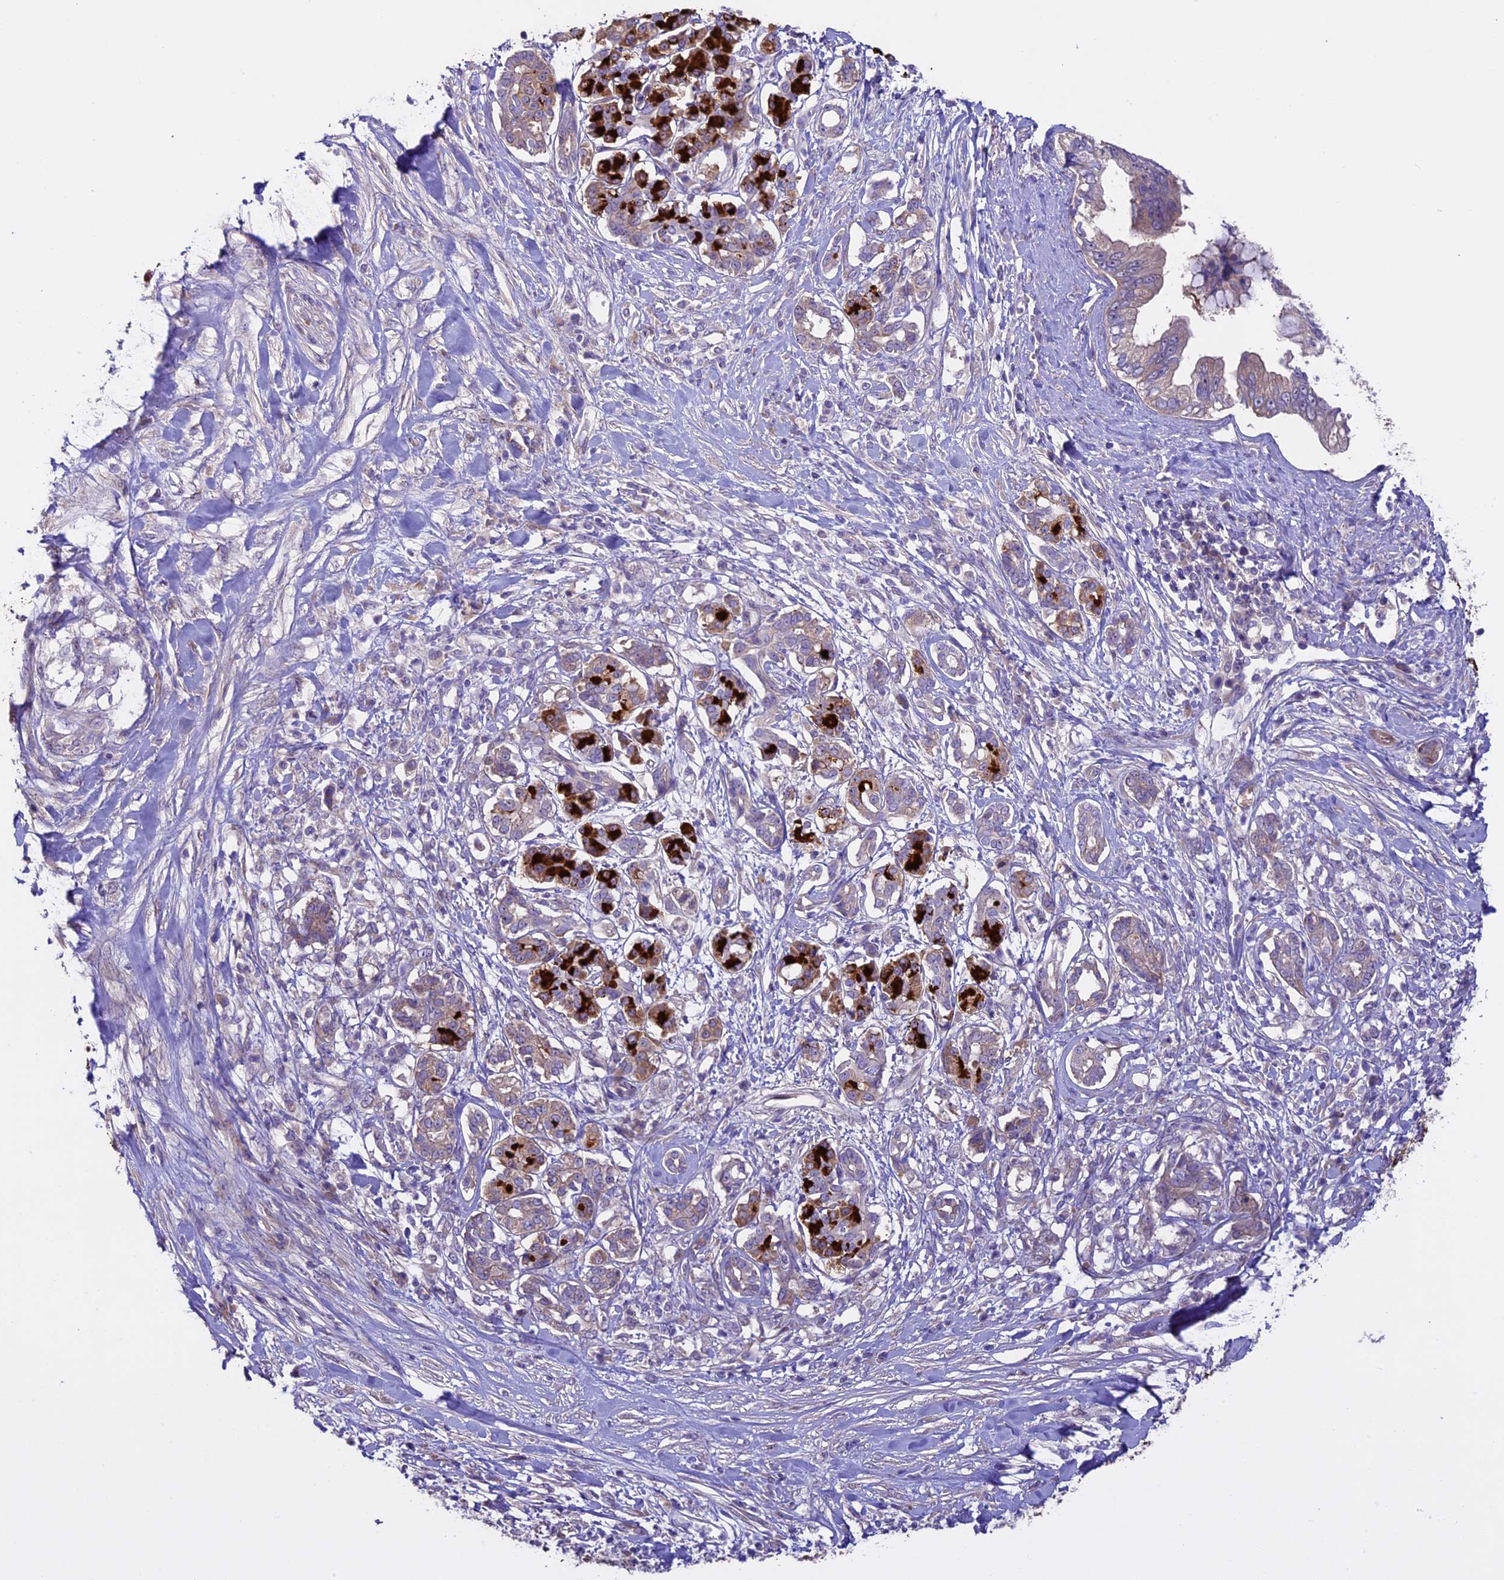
{"staining": {"intensity": "negative", "quantity": "none", "location": "none"}, "tissue": "pancreatic cancer", "cell_type": "Tumor cells", "image_type": "cancer", "snomed": [{"axis": "morphology", "description": "Adenocarcinoma, NOS"}, {"axis": "topography", "description": "Pancreas"}], "caption": "IHC of human pancreatic cancer shows no positivity in tumor cells.", "gene": "SPIRE1", "patient": {"sex": "female", "age": 56}}